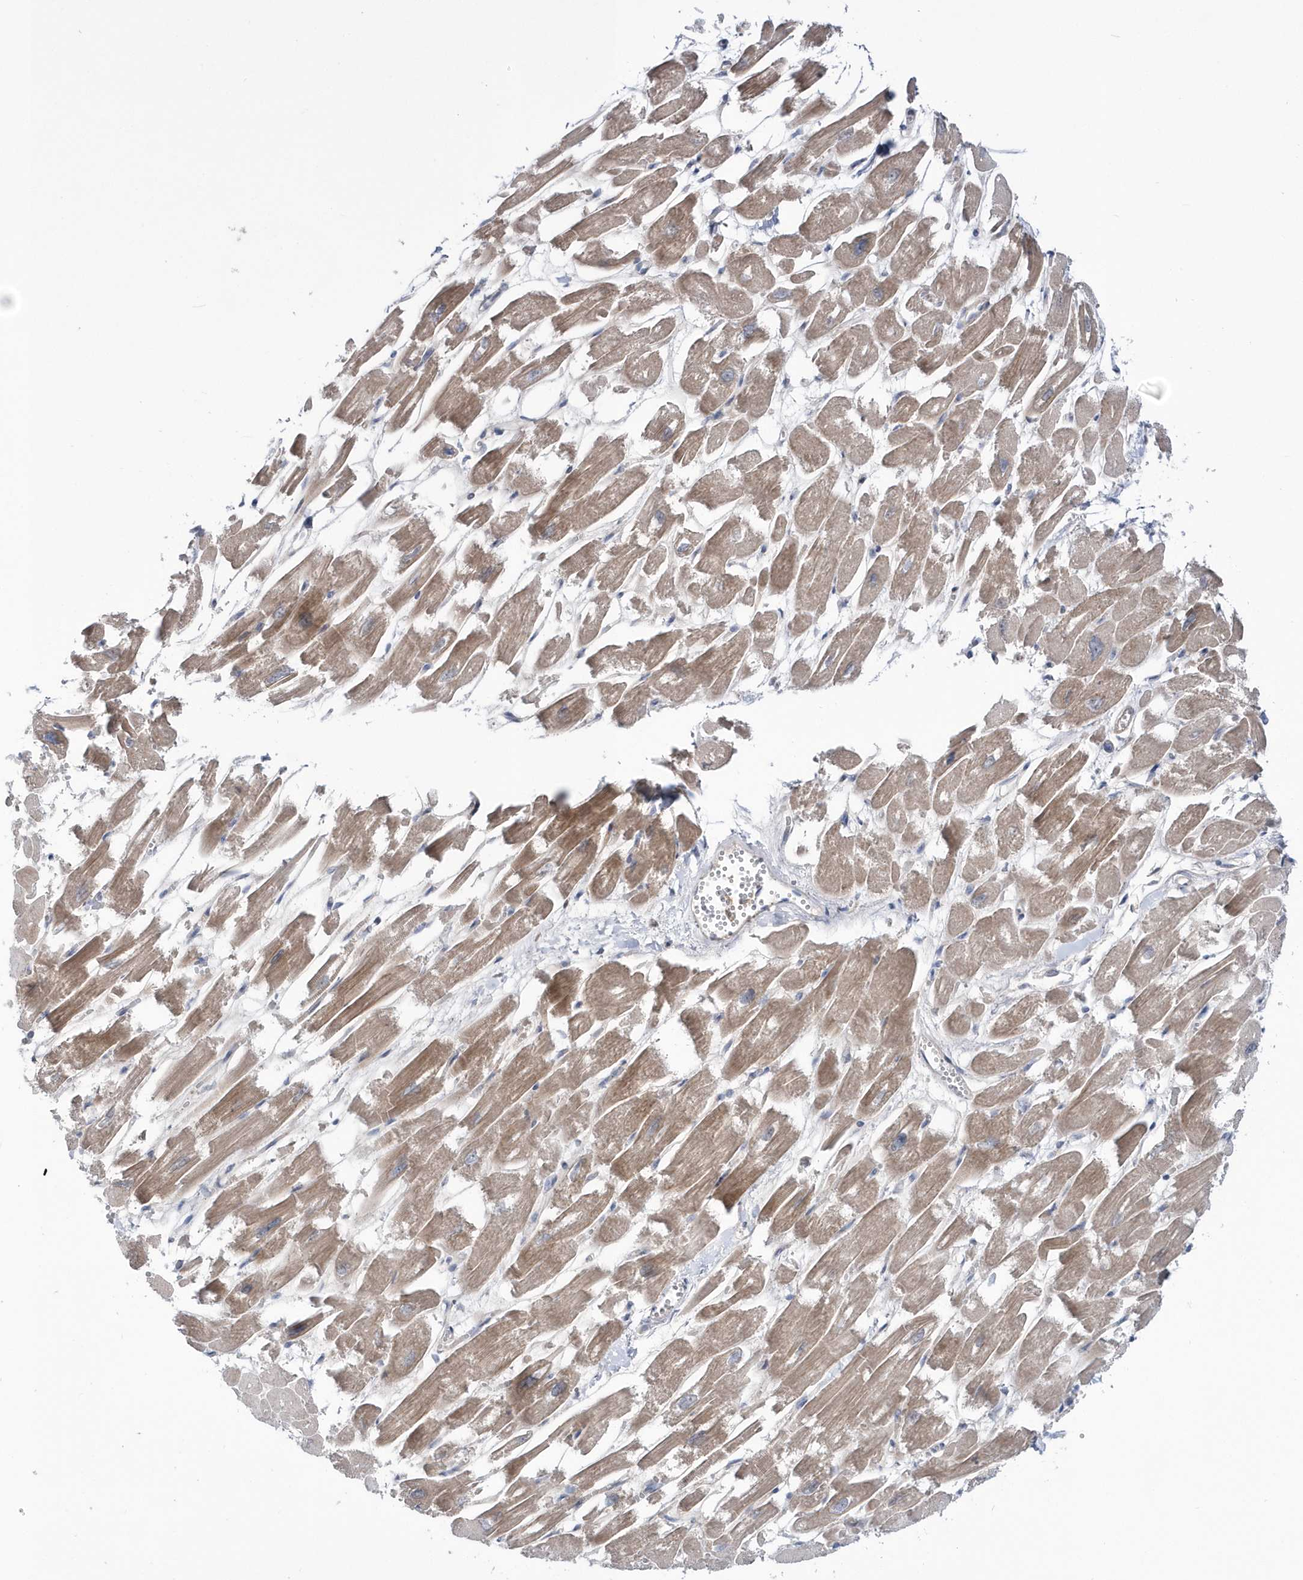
{"staining": {"intensity": "moderate", "quantity": "25%-75%", "location": "cytoplasmic/membranous"}, "tissue": "heart muscle", "cell_type": "Cardiomyocytes", "image_type": "normal", "snomed": [{"axis": "morphology", "description": "Normal tissue, NOS"}, {"axis": "topography", "description": "Heart"}], "caption": "Immunohistochemical staining of normal heart muscle exhibits 25%-75% levels of moderate cytoplasmic/membranous protein staining in approximately 25%-75% of cardiomyocytes. The staining is performed using DAB brown chromogen to label protein expression. The nuclei are counter-stained blue using hematoxylin.", "gene": "DSPP", "patient": {"sex": "male", "age": 54}}